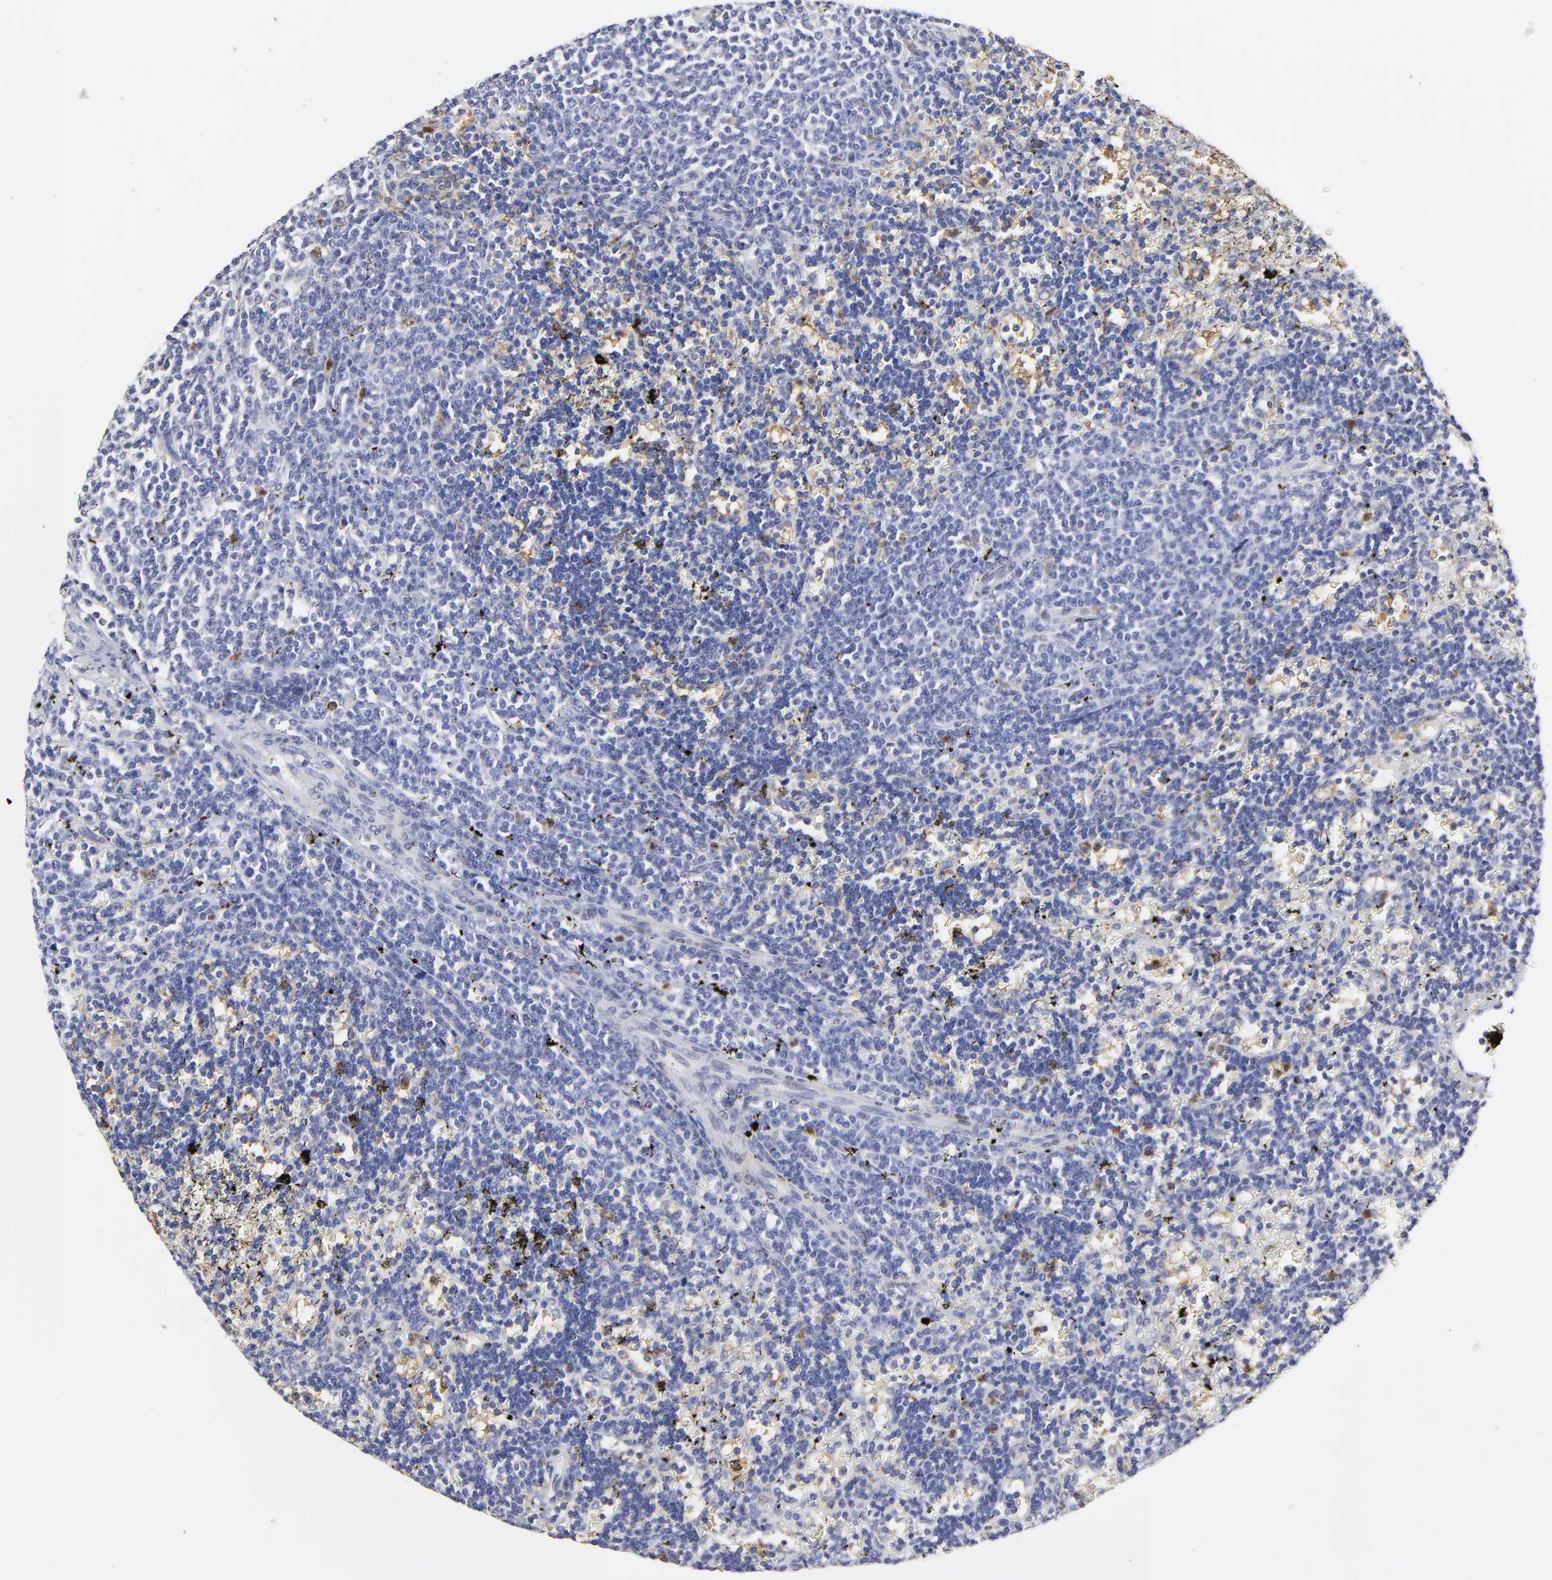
{"staining": {"intensity": "negative", "quantity": "none", "location": "none"}, "tissue": "lymphoma", "cell_type": "Tumor cells", "image_type": "cancer", "snomed": [{"axis": "morphology", "description": "Malignant lymphoma, non-Hodgkin's type, Low grade"}, {"axis": "topography", "description": "Spleen"}], "caption": "Low-grade malignant lymphoma, non-Hodgkin's type was stained to show a protein in brown. There is no significant positivity in tumor cells.", "gene": "SMARCA1", "patient": {"sex": "male", "age": 60}}